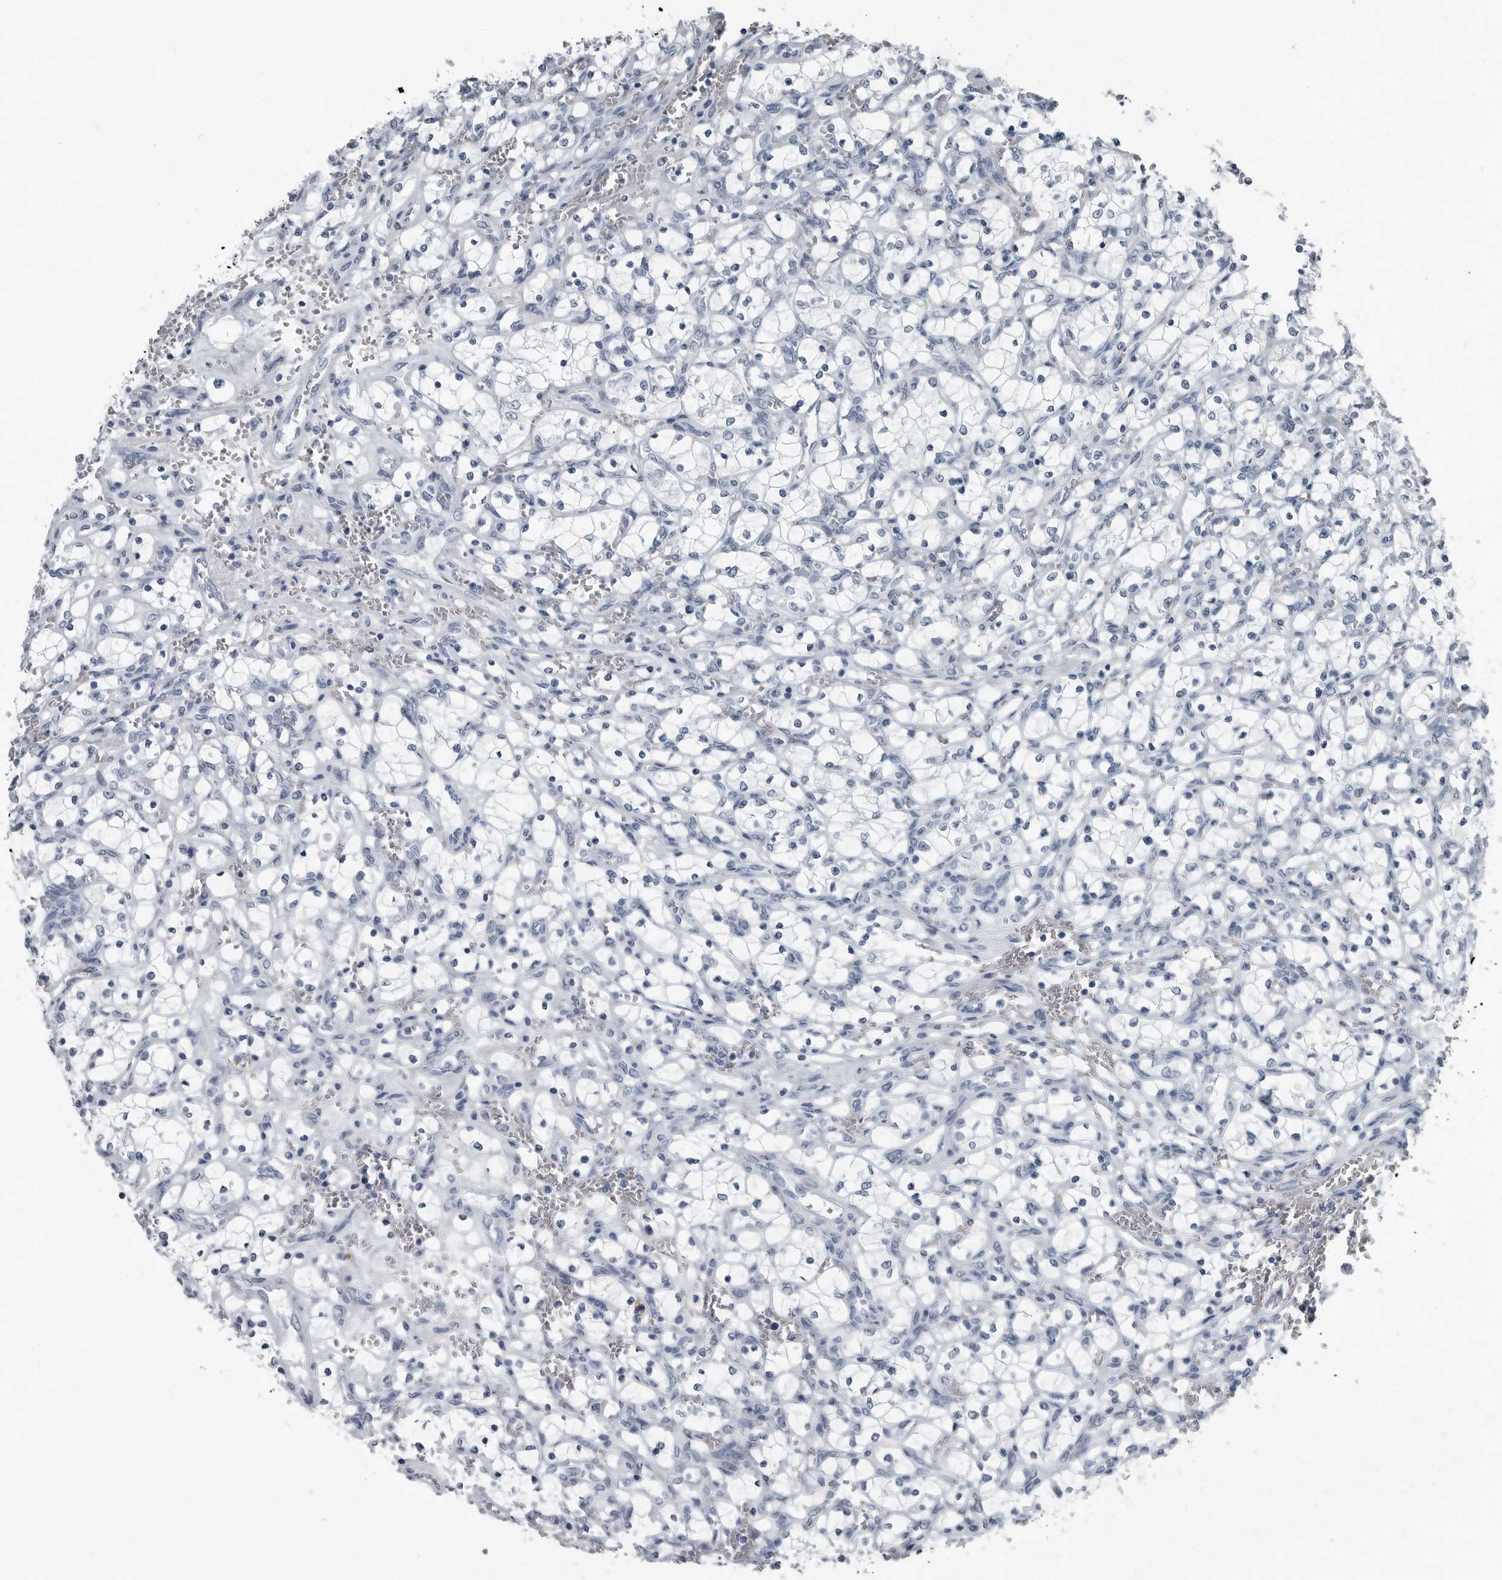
{"staining": {"intensity": "negative", "quantity": "none", "location": "none"}, "tissue": "renal cancer", "cell_type": "Tumor cells", "image_type": "cancer", "snomed": [{"axis": "morphology", "description": "Adenocarcinoma, NOS"}, {"axis": "topography", "description": "Kidney"}], "caption": "IHC of human renal adenocarcinoma demonstrates no staining in tumor cells.", "gene": "PRSS1", "patient": {"sex": "female", "age": 69}}